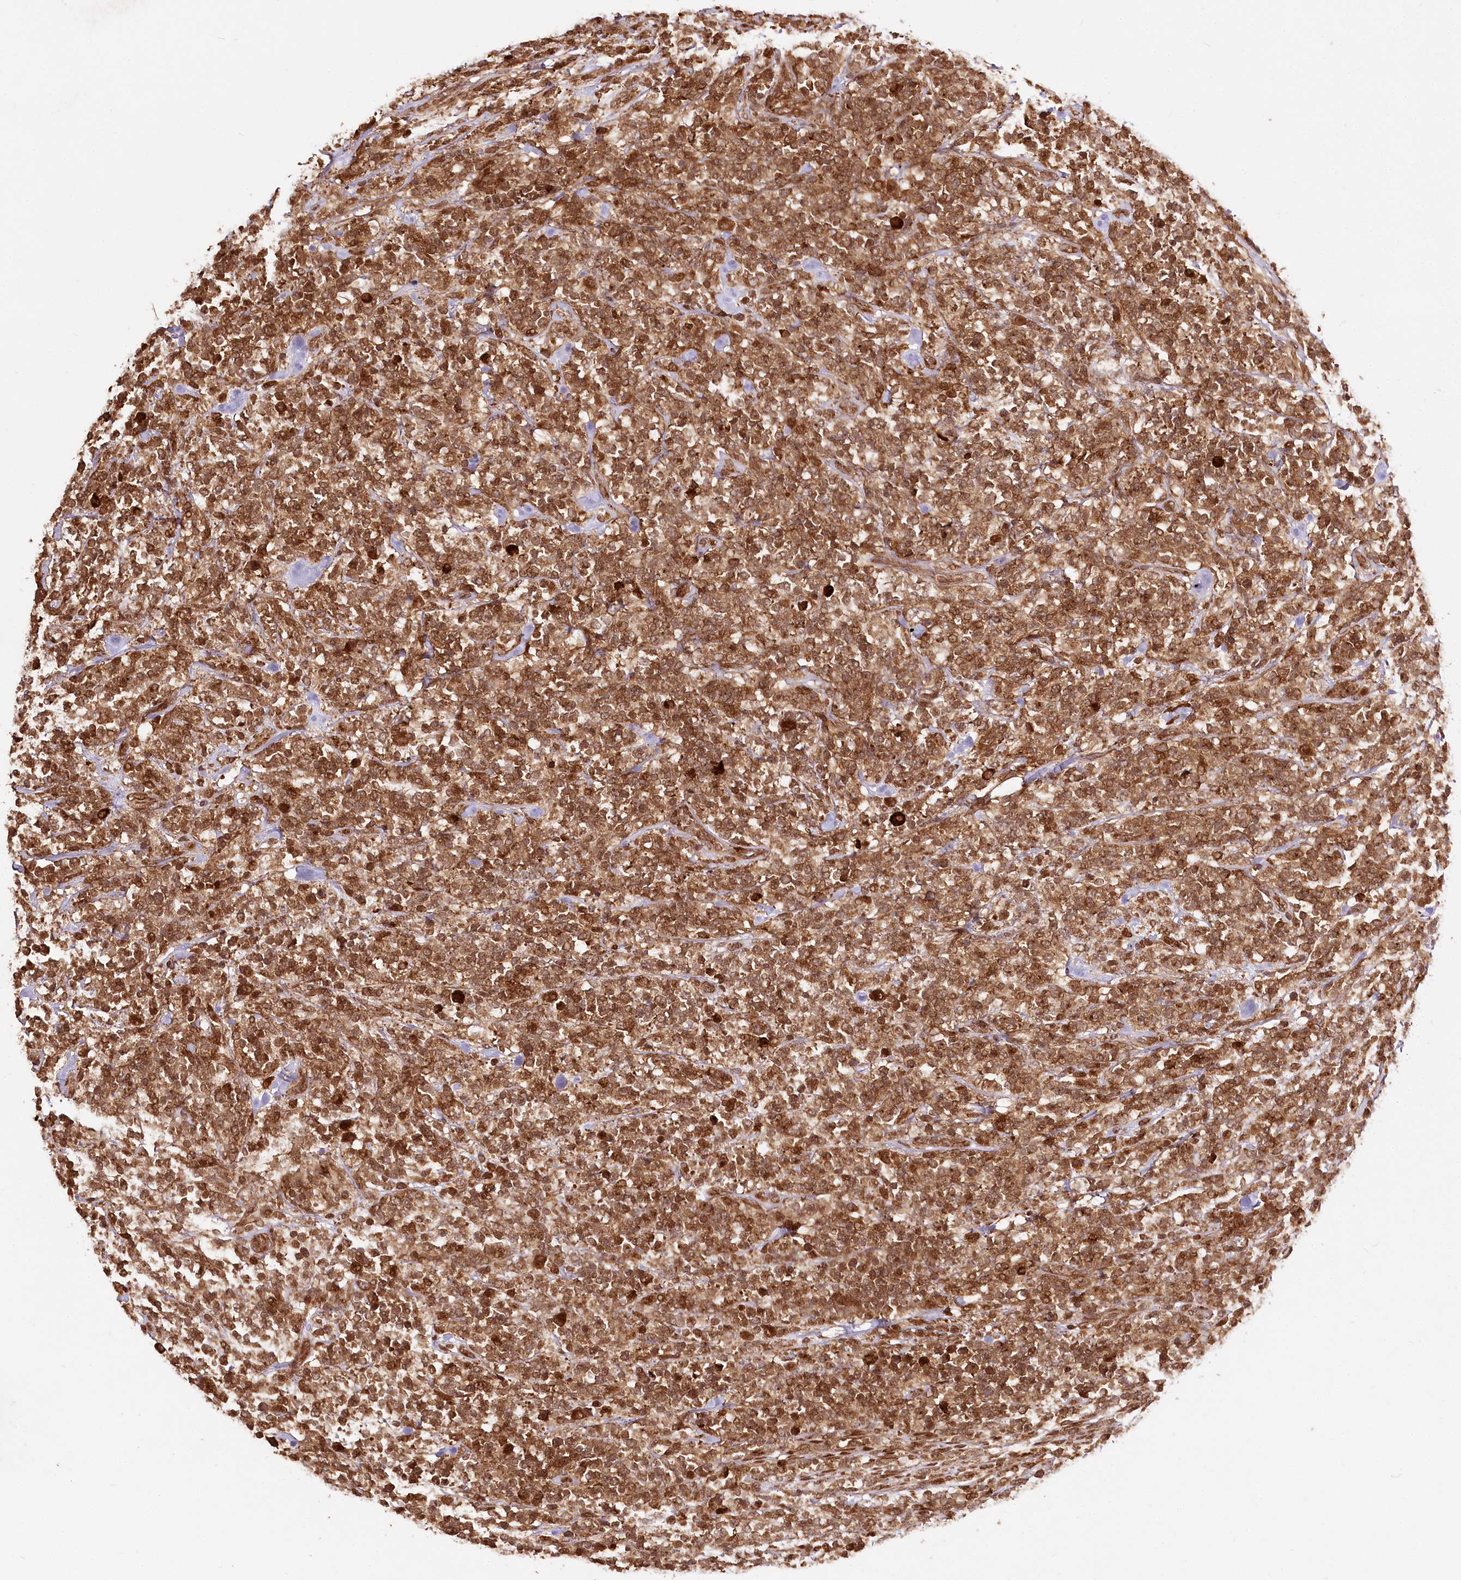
{"staining": {"intensity": "strong", "quantity": ">75%", "location": "cytoplasmic/membranous,nuclear"}, "tissue": "lymphoma", "cell_type": "Tumor cells", "image_type": "cancer", "snomed": [{"axis": "morphology", "description": "Malignant lymphoma, non-Hodgkin's type, High grade"}, {"axis": "topography", "description": "Soft tissue"}], "caption": "Lymphoma stained with IHC exhibits strong cytoplasmic/membranous and nuclear expression in about >75% of tumor cells.", "gene": "ULK2", "patient": {"sex": "male", "age": 18}}